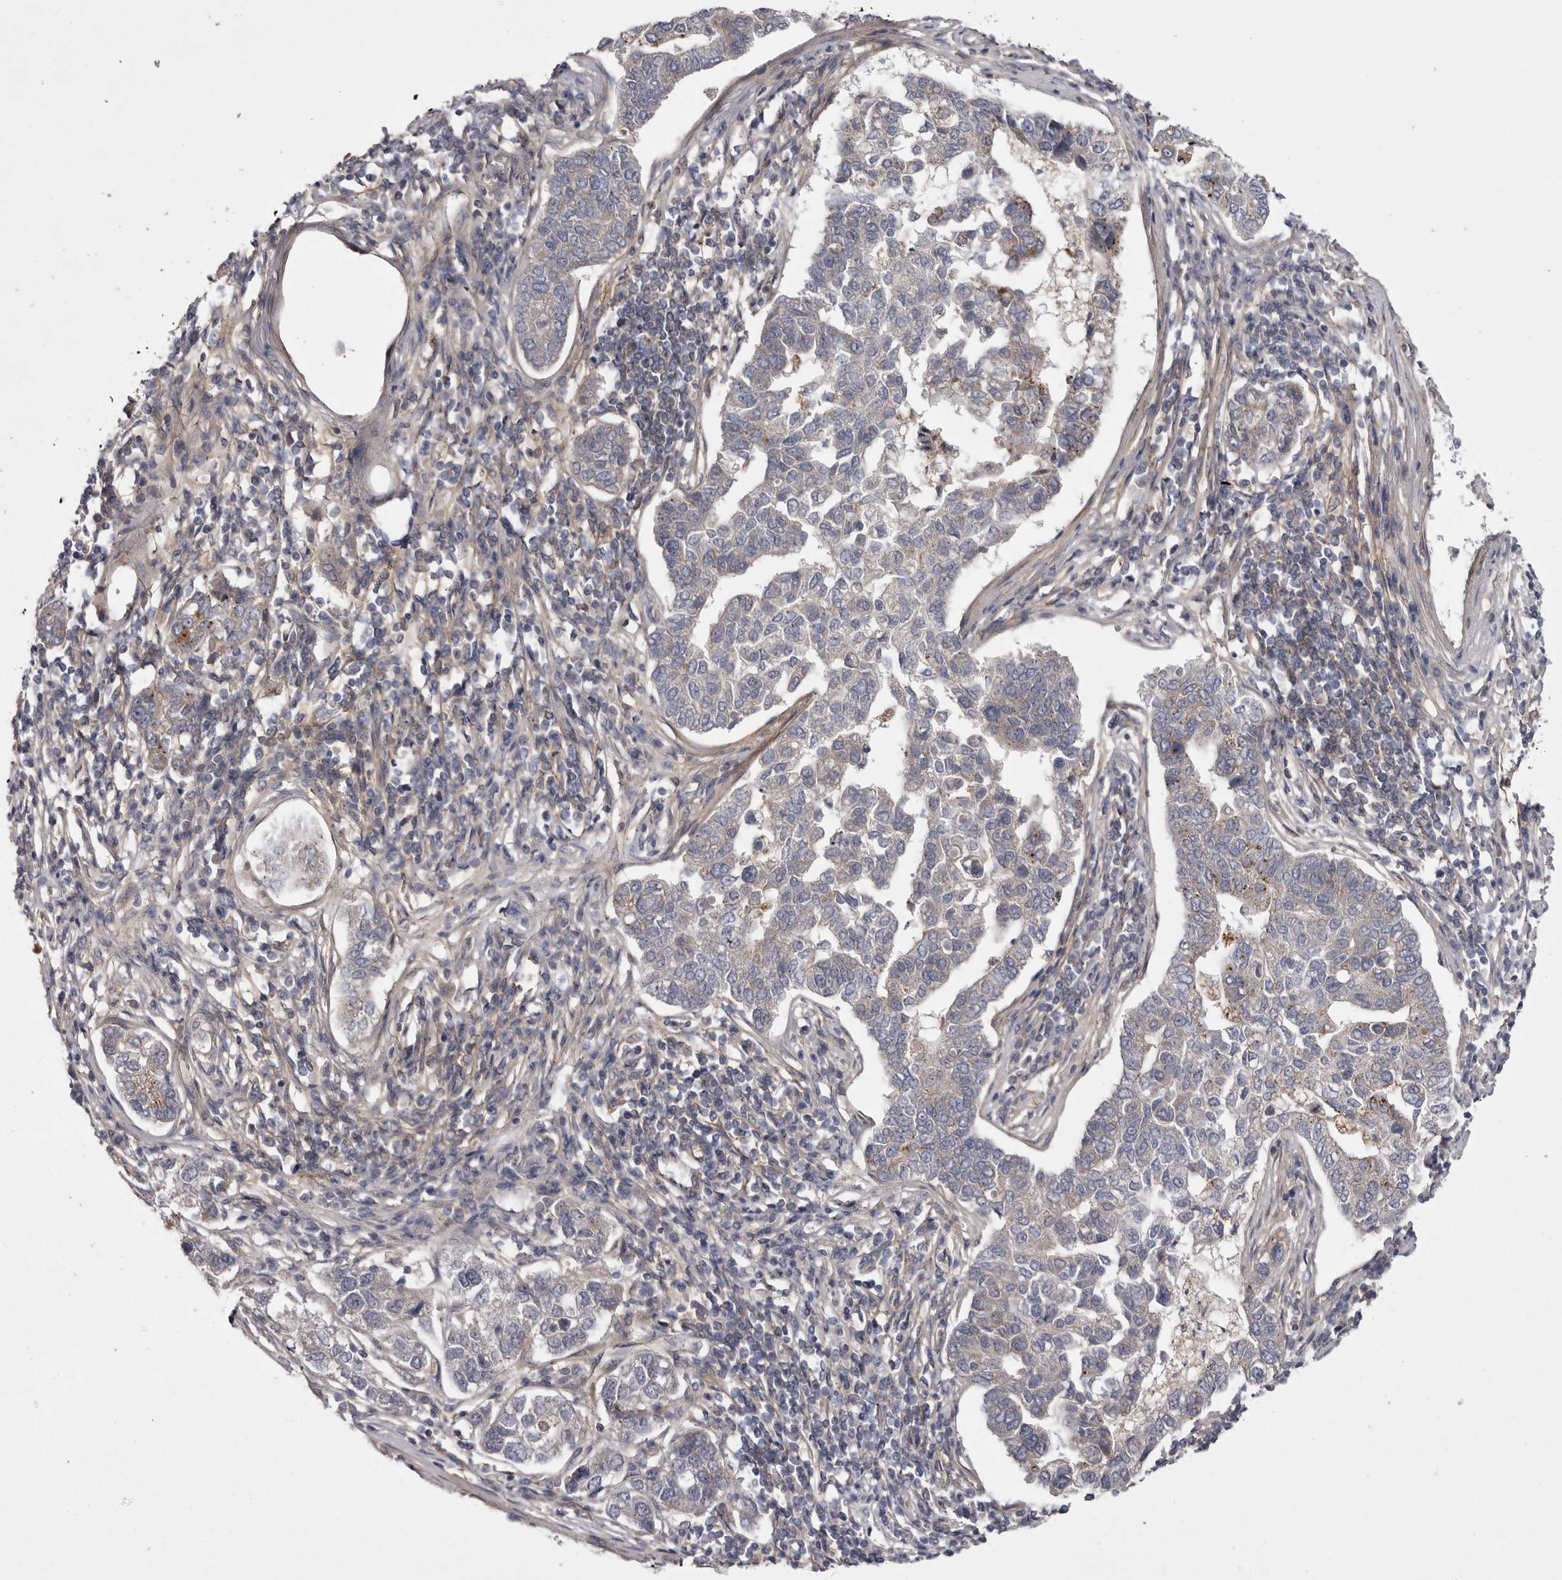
{"staining": {"intensity": "weak", "quantity": "<25%", "location": "cytoplasmic/membranous"}, "tissue": "pancreatic cancer", "cell_type": "Tumor cells", "image_type": "cancer", "snomed": [{"axis": "morphology", "description": "Adenocarcinoma, NOS"}, {"axis": "topography", "description": "Pancreas"}], "caption": "IHC photomicrograph of neoplastic tissue: adenocarcinoma (pancreatic) stained with DAB (3,3'-diaminobenzidine) exhibits no significant protein positivity in tumor cells.", "gene": "OSBPL9", "patient": {"sex": "female", "age": 61}}